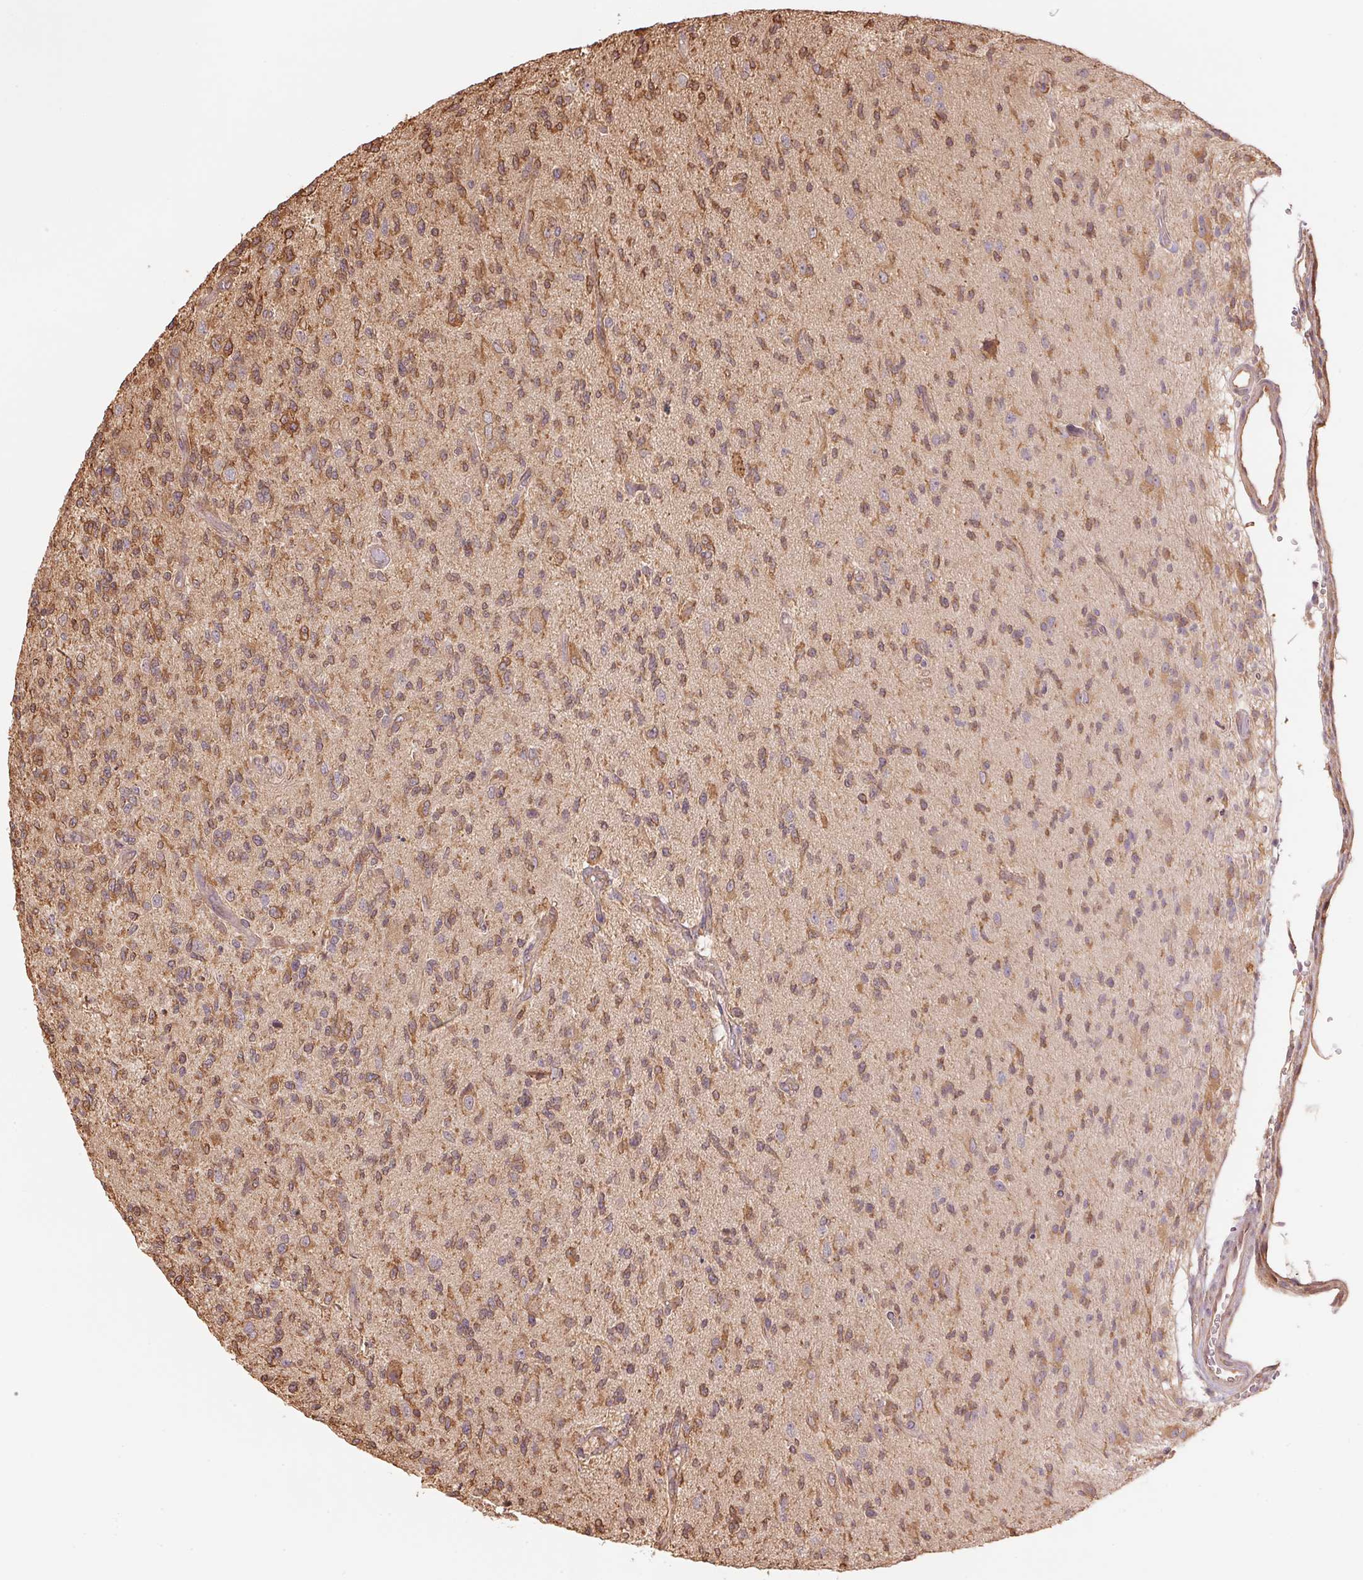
{"staining": {"intensity": "weak", "quantity": "25%-75%", "location": "cytoplasmic/membranous"}, "tissue": "glioma", "cell_type": "Tumor cells", "image_type": "cancer", "snomed": [{"axis": "morphology", "description": "Glioma, malignant, High grade"}, {"axis": "topography", "description": "Brain"}], "caption": "A micrograph of high-grade glioma (malignant) stained for a protein displays weak cytoplasmic/membranous brown staining in tumor cells.", "gene": "C6orf163", "patient": {"sex": "male", "age": 56}}